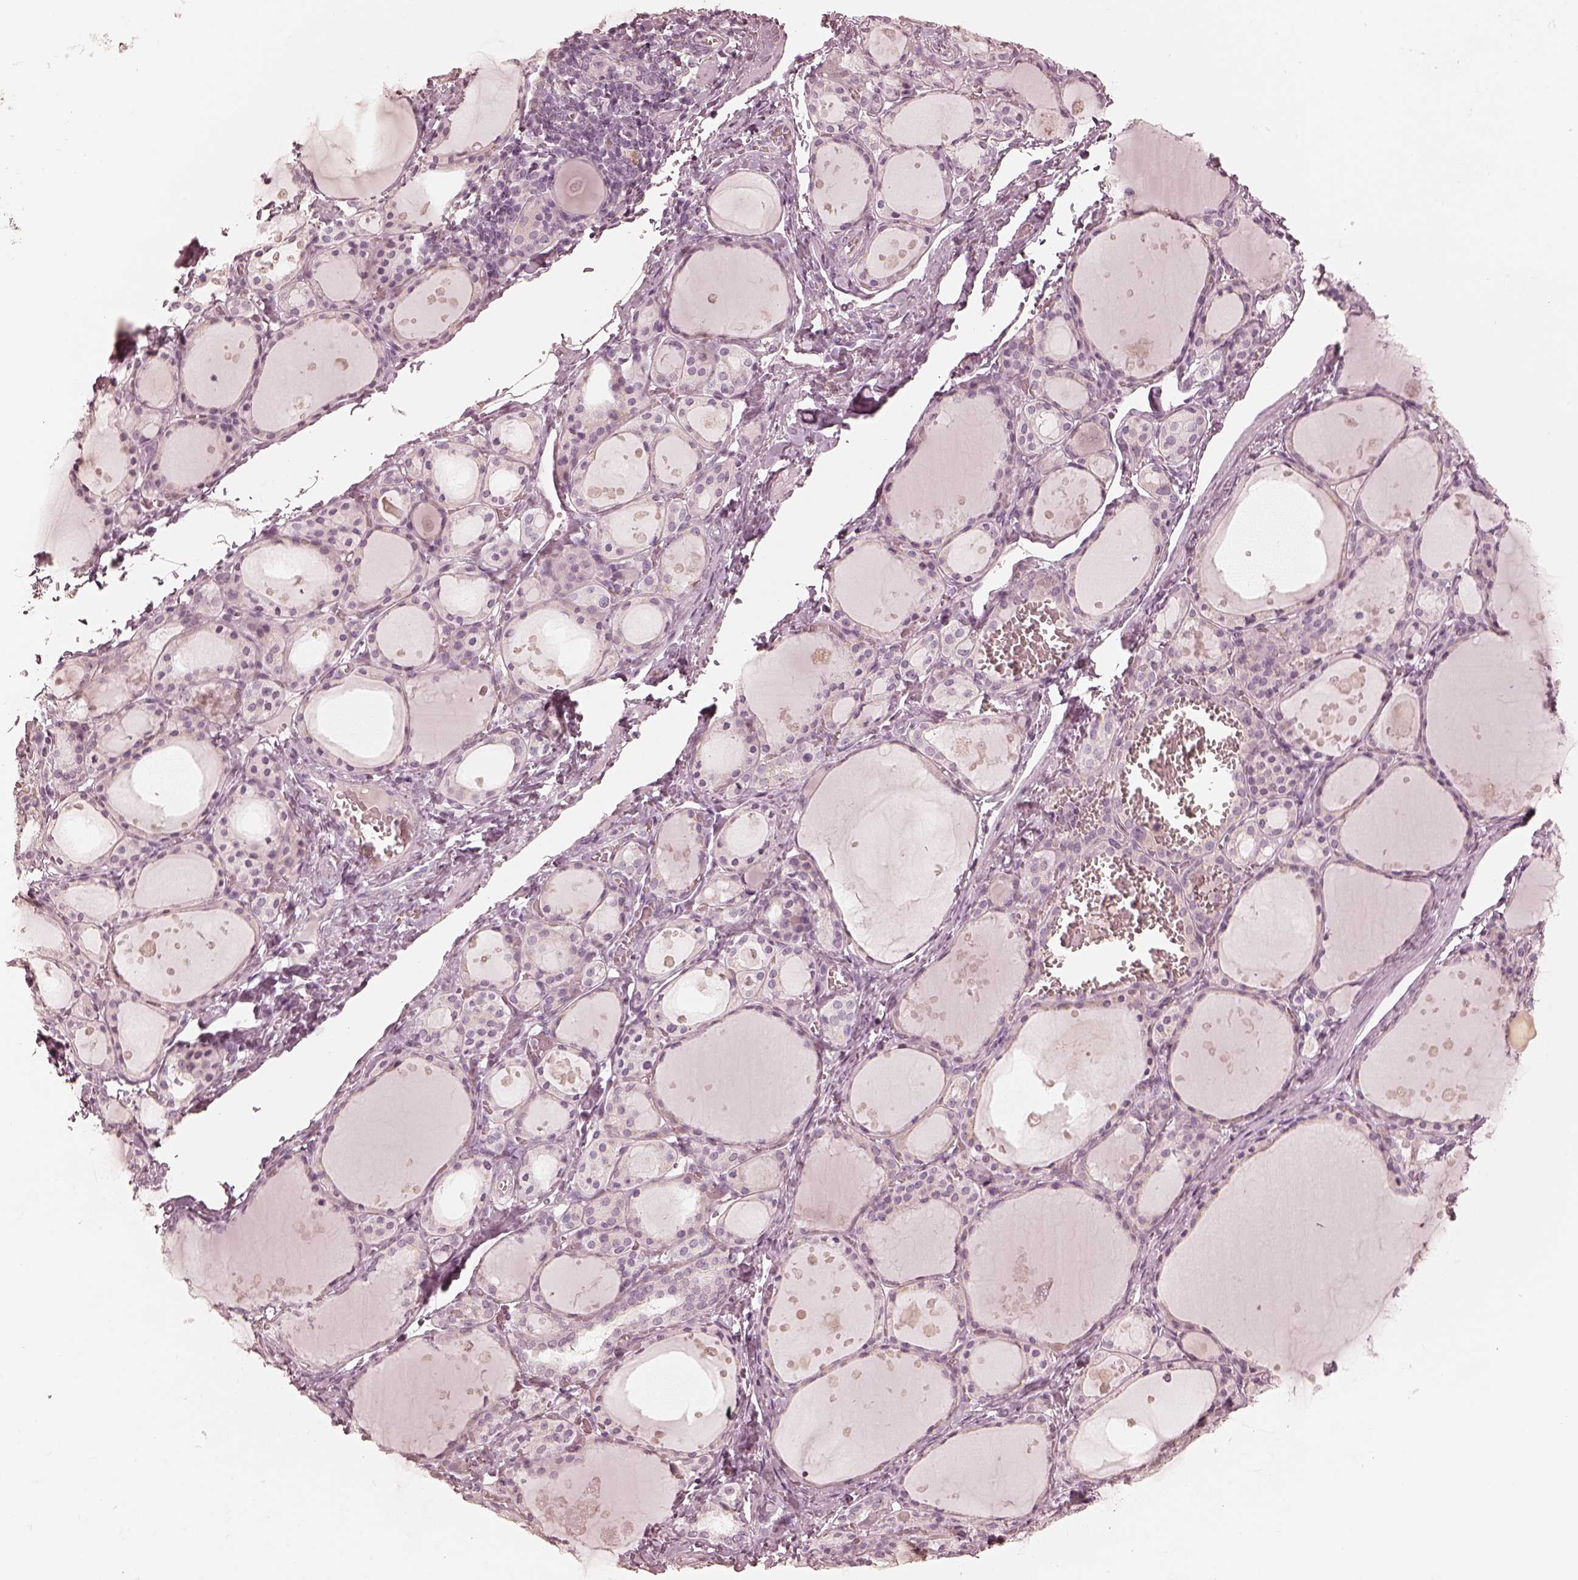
{"staining": {"intensity": "negative", "quantity": "none", "location": "none"}, "tissue": "thyroid gland", "cell_type": "Glandular cells", "image_type": "normal", "snomed": [{"axis": "morphology", "description": "Normal tissue, NOS"}, {"axis": "topography", "description": "Thyroid gland"}], "caption": "A micrograph of human thyroid gland is negative for staining in glandular cells. The staining is performed using DAB (3,3'-diaminobenzidine) brown chromogen with nuclei counter-stained in using hematoxylin.", "gene": "CALR3", "patient": {"sex": "male", "age": 68}}